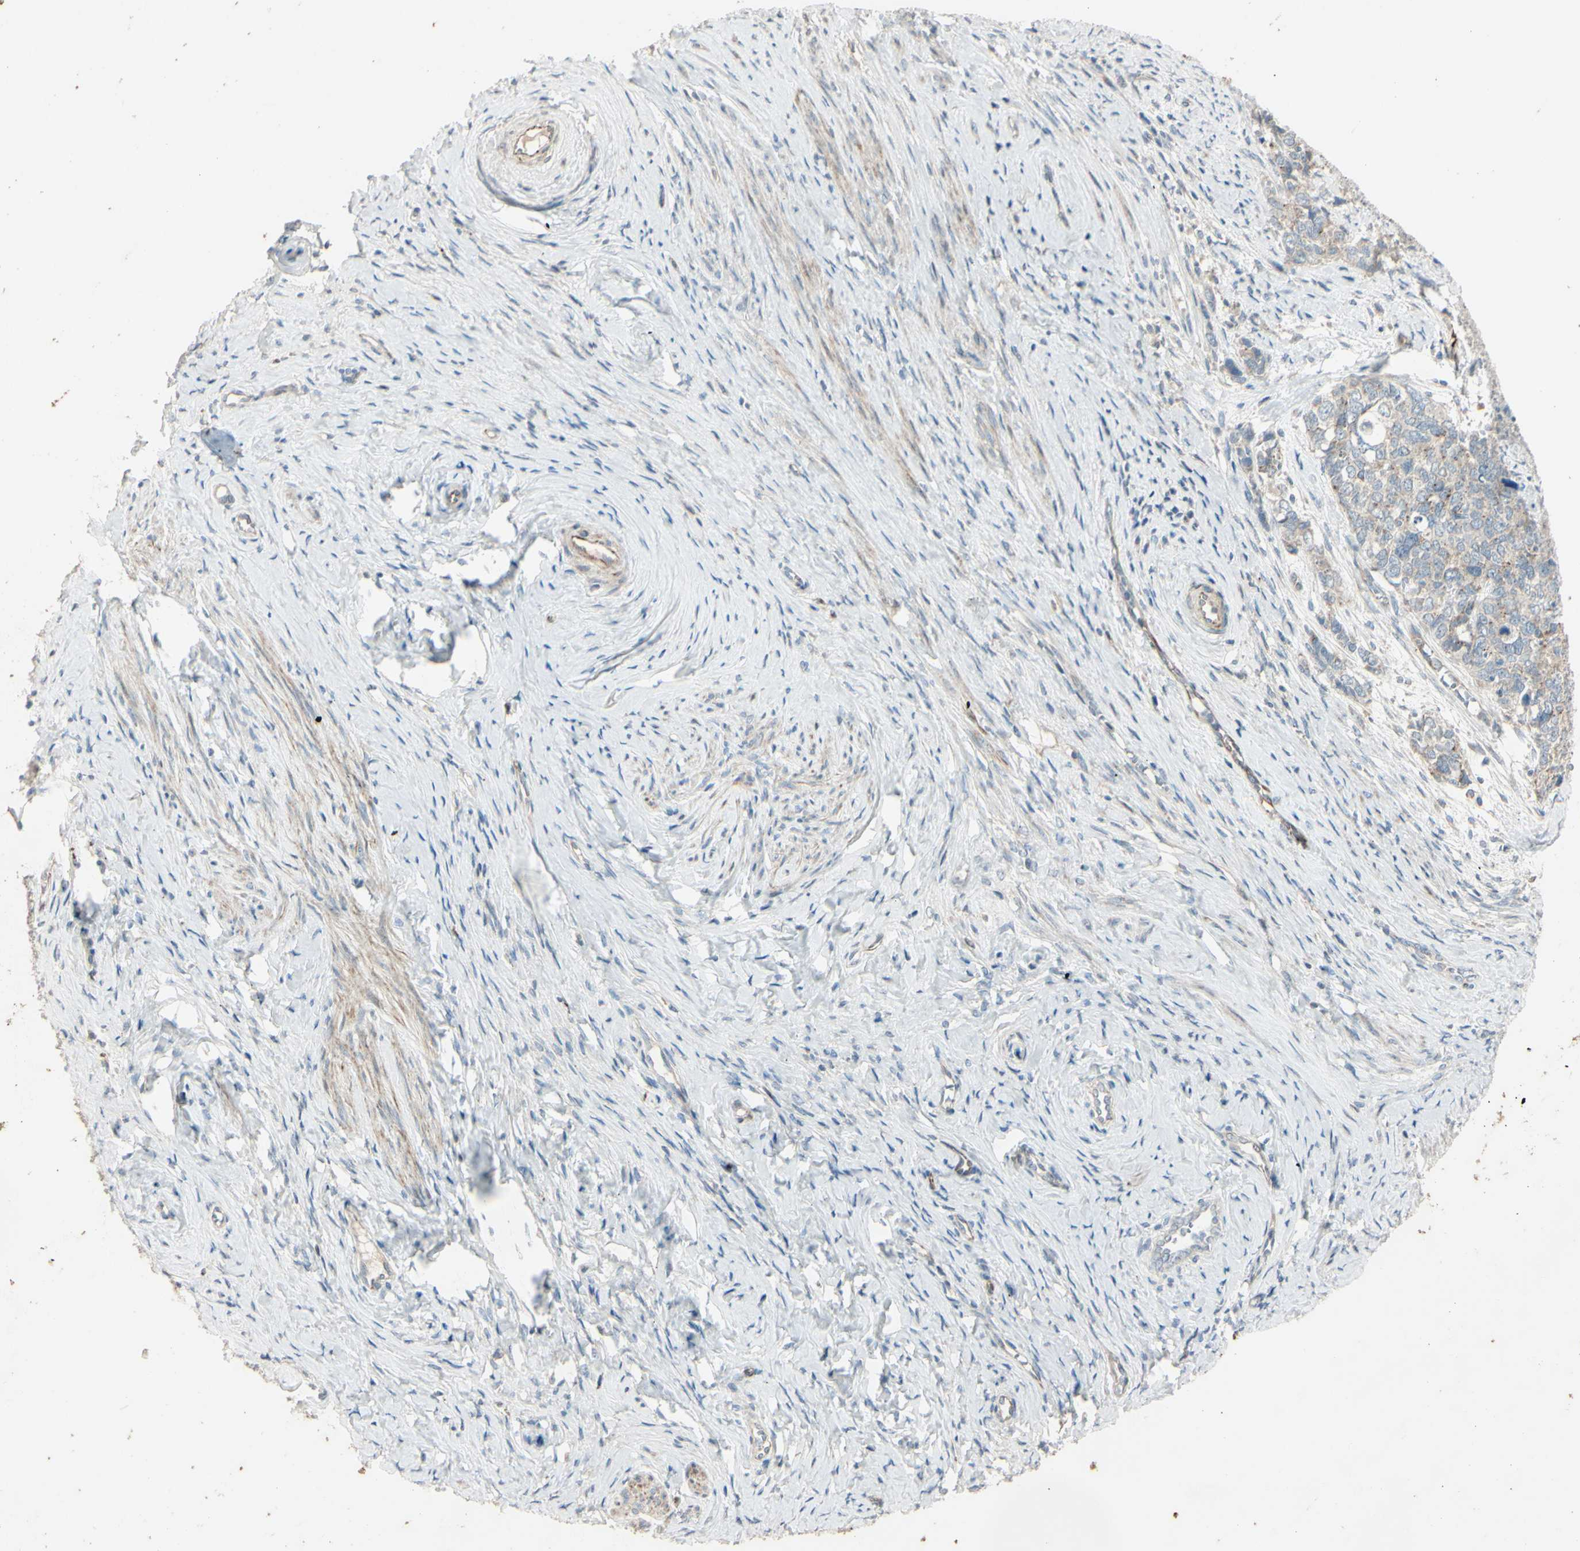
{"staining": {"intensity": "weak", "quantity": "<25%", "location": "cytoplasmic/membranous"}, "tissue": "cervical cancer", "cell_type": "Tumor cells", "image_type": "cancer", "snomed": [{"axis": "morphology", "description": "Squamous cell carcinoma, NOS"}, {"axis": "topography", "description": "Cervix"}], "caption": "Cervical cancer (squamous cell carcinoma) was stained to show a protein in brown. There is no significant staining in tumor cells. (Immunohistochemistry (ihc), brightfield microscopy, high magnification).", "gene": "NDFIP1", "patient": {"sex": "female", "age": 63}}